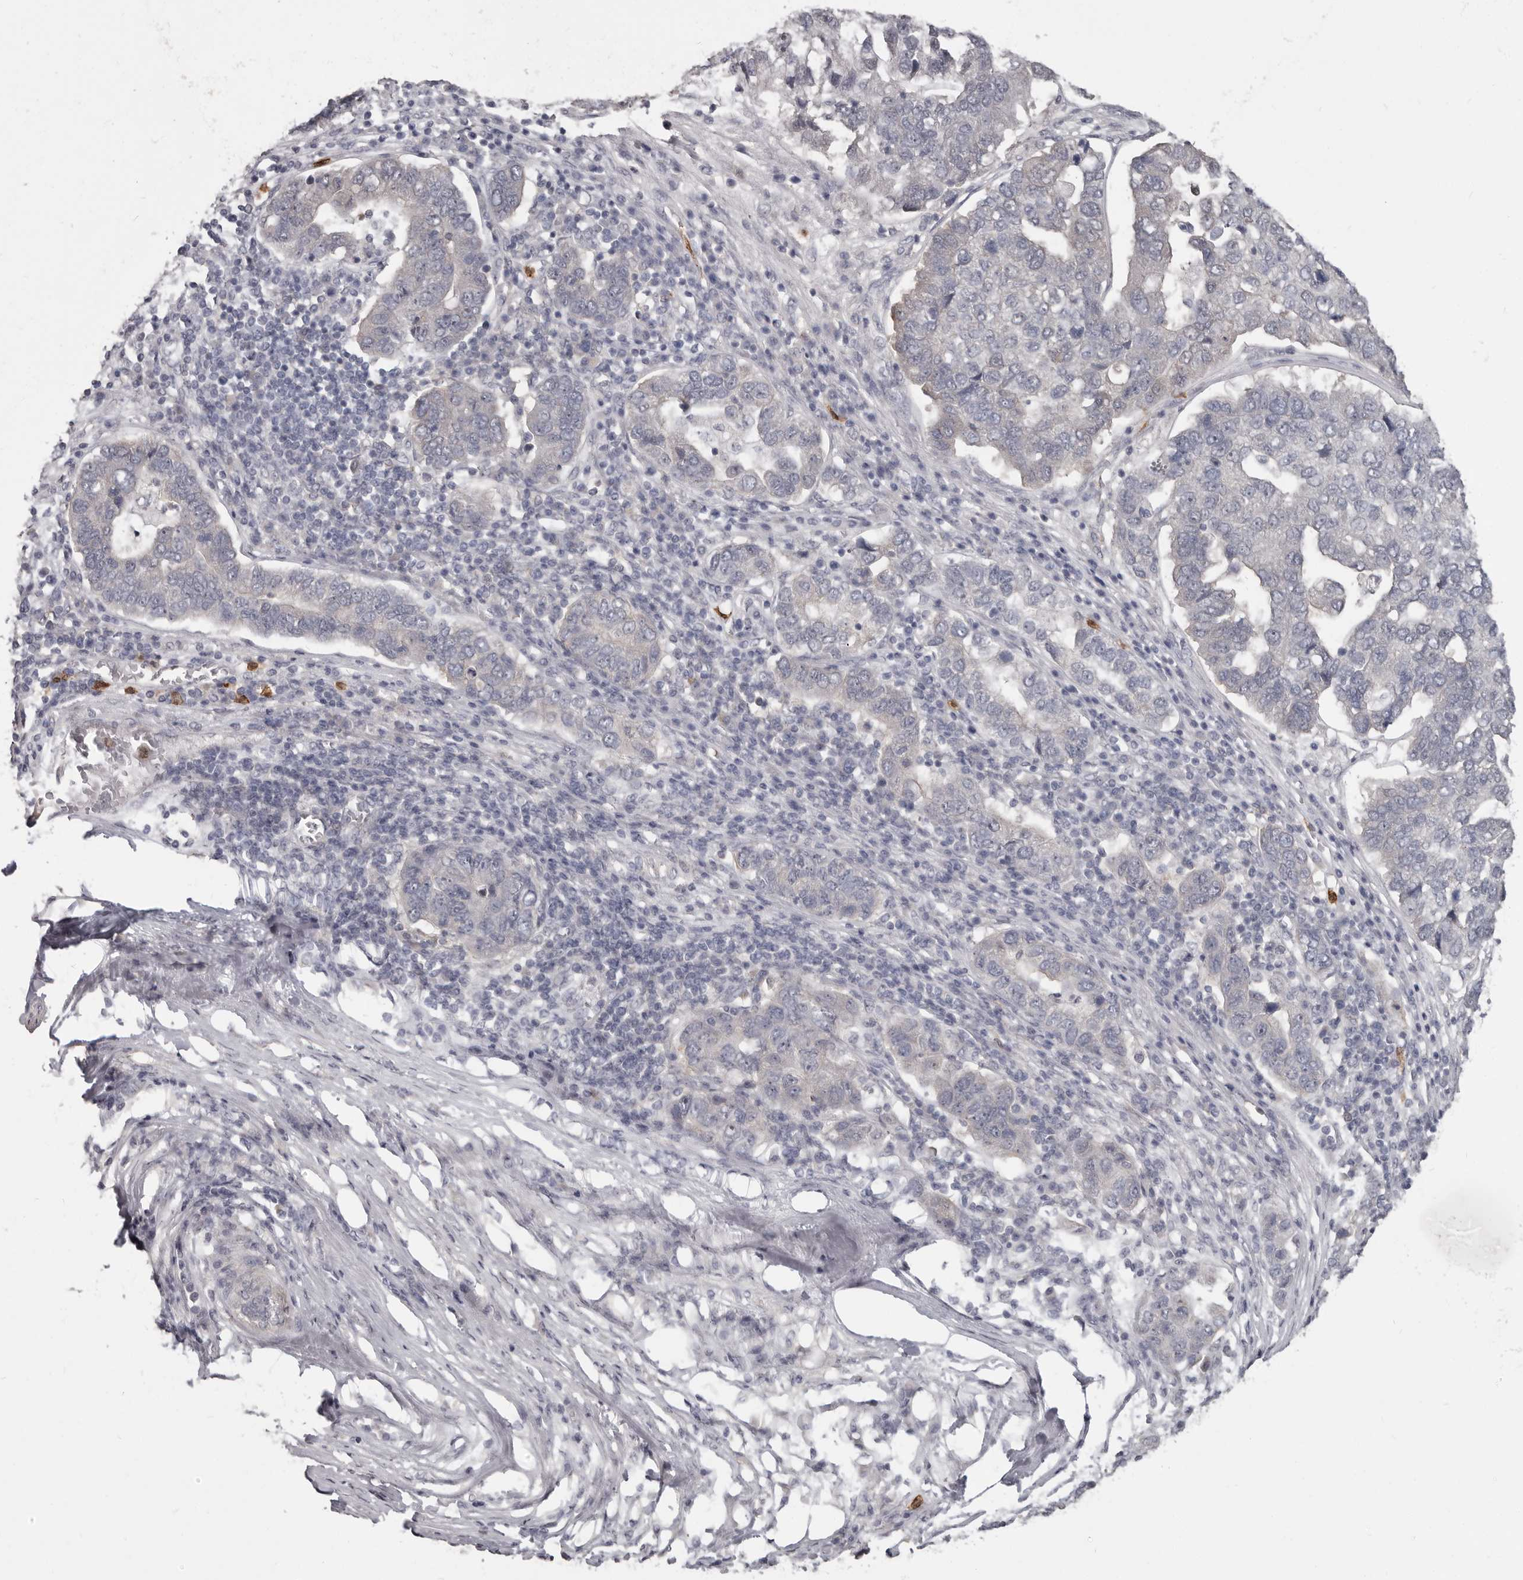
{"staining": {"intensity": "negative", "quantity": "none", "location": "none"}, "tissue": "pancreatic cancer", "cell_type": "Tumor cells", "image_type": "cancer", "snomed": [{"axis": "morphology", "description": "Adenocarcinoma, NOS"}, {"axis": "topography", "description": "Pancreas"}], "caption": "Photomicrograph shows no protein expression in tumor cells of adenocarcinoma (pancreatic) tissue.", "gene": "GPR157", "patient": {"sex": "female", "age": 61}}